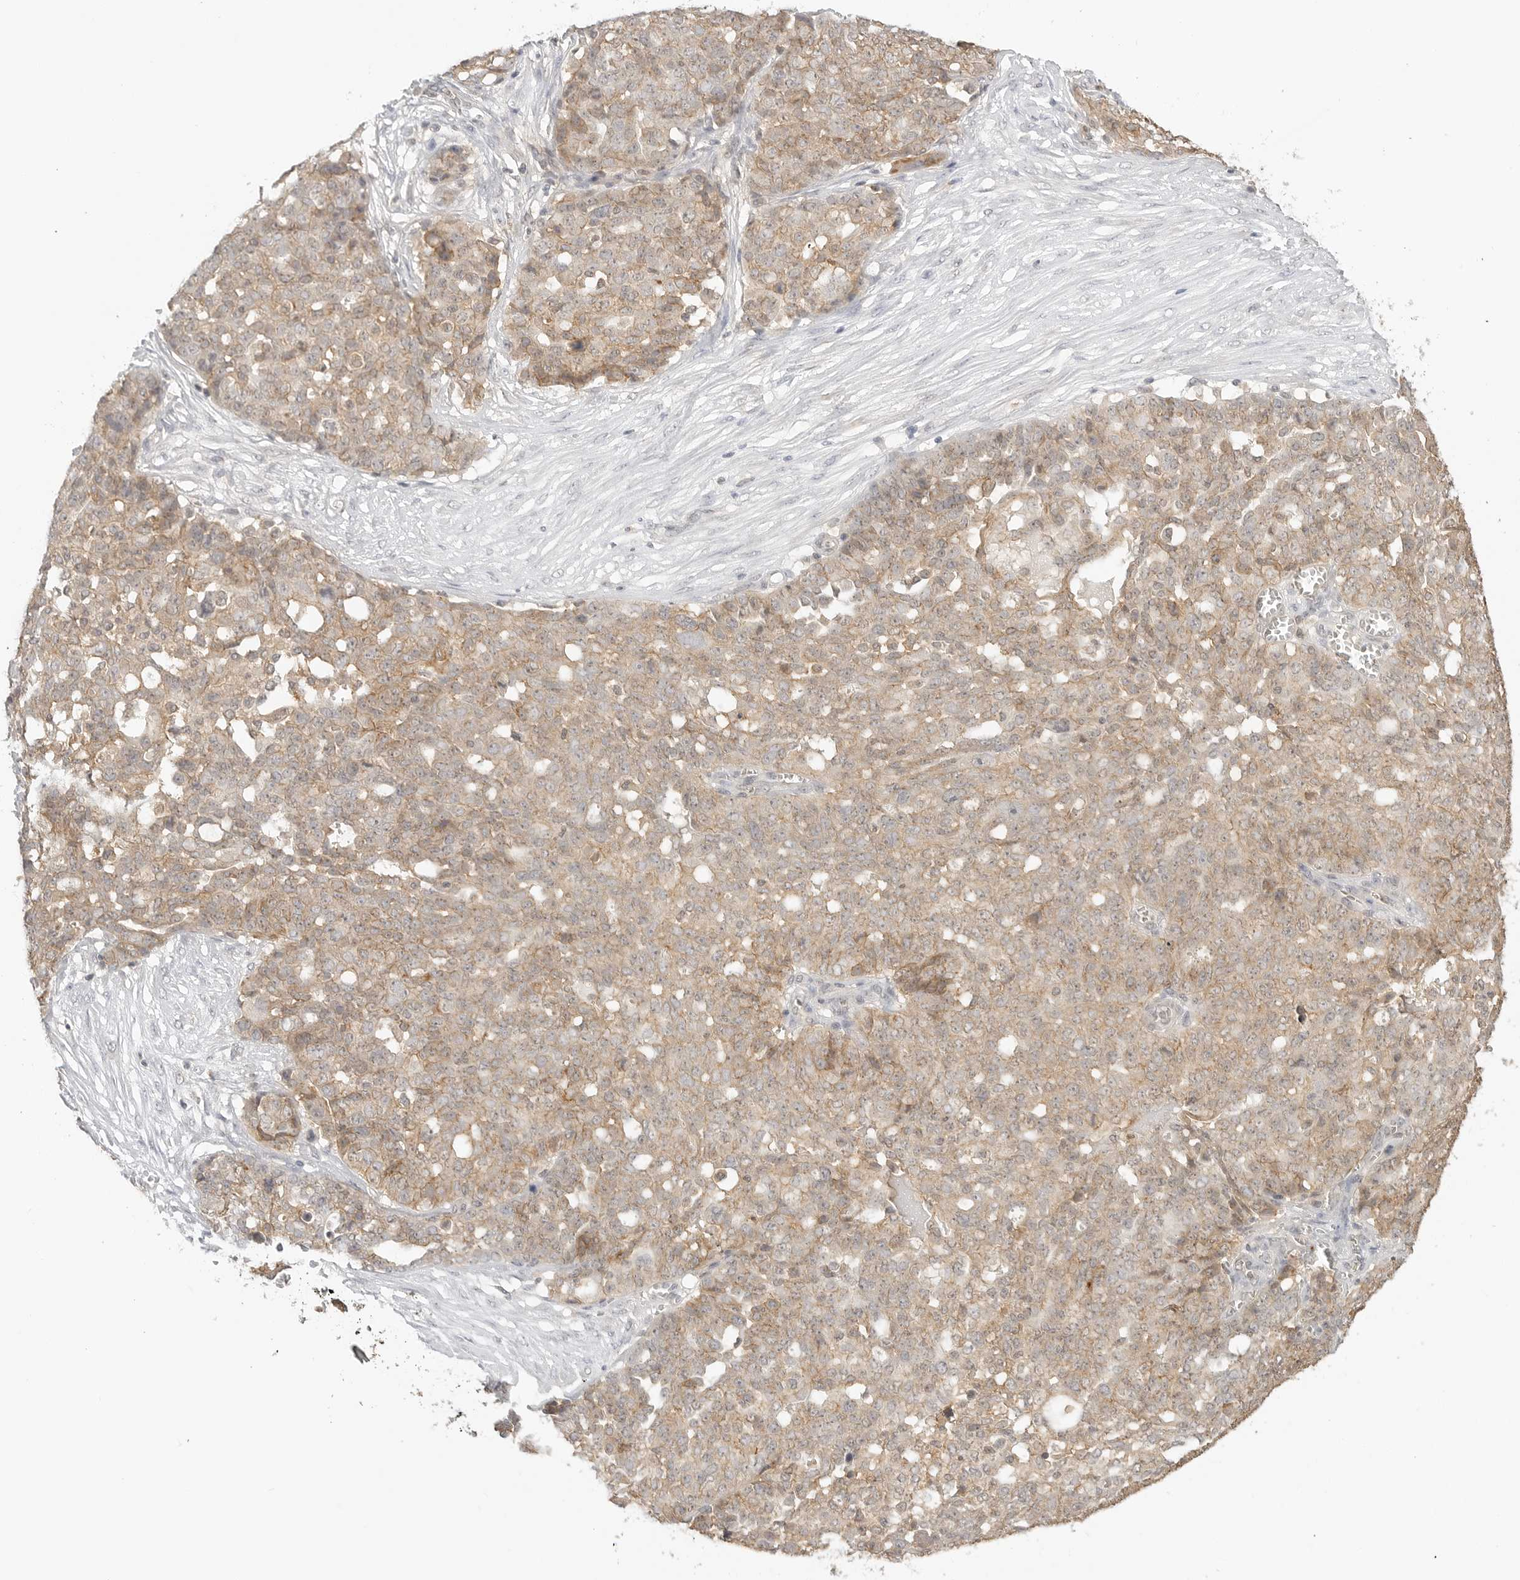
{"staining": {"intensity": "weak", "quantity": ">75%", "location": "cytoplasmic/membranous"}, "tissue": "ovarian cancer", "cell_type": "Tumor cells", "image_type": "cancer", "snomed": [{"axis": "morphology", "description": "Cystadenocarcinoma, serous, NOS"}, {"axis": "topography", "description": "Soft tissue"}, {"axis": "topography", "description": "Ovary"}], "caption": "Immunohistochemistry (IHC) (DAB) staining of human ovarian serous cystadenocarcinoma reveals weak cytoplasmic/membranous protein expression in about >75% of tumor cells.", "gene": "EPHA1", "patient": {"sex": "female", "age": 57}}